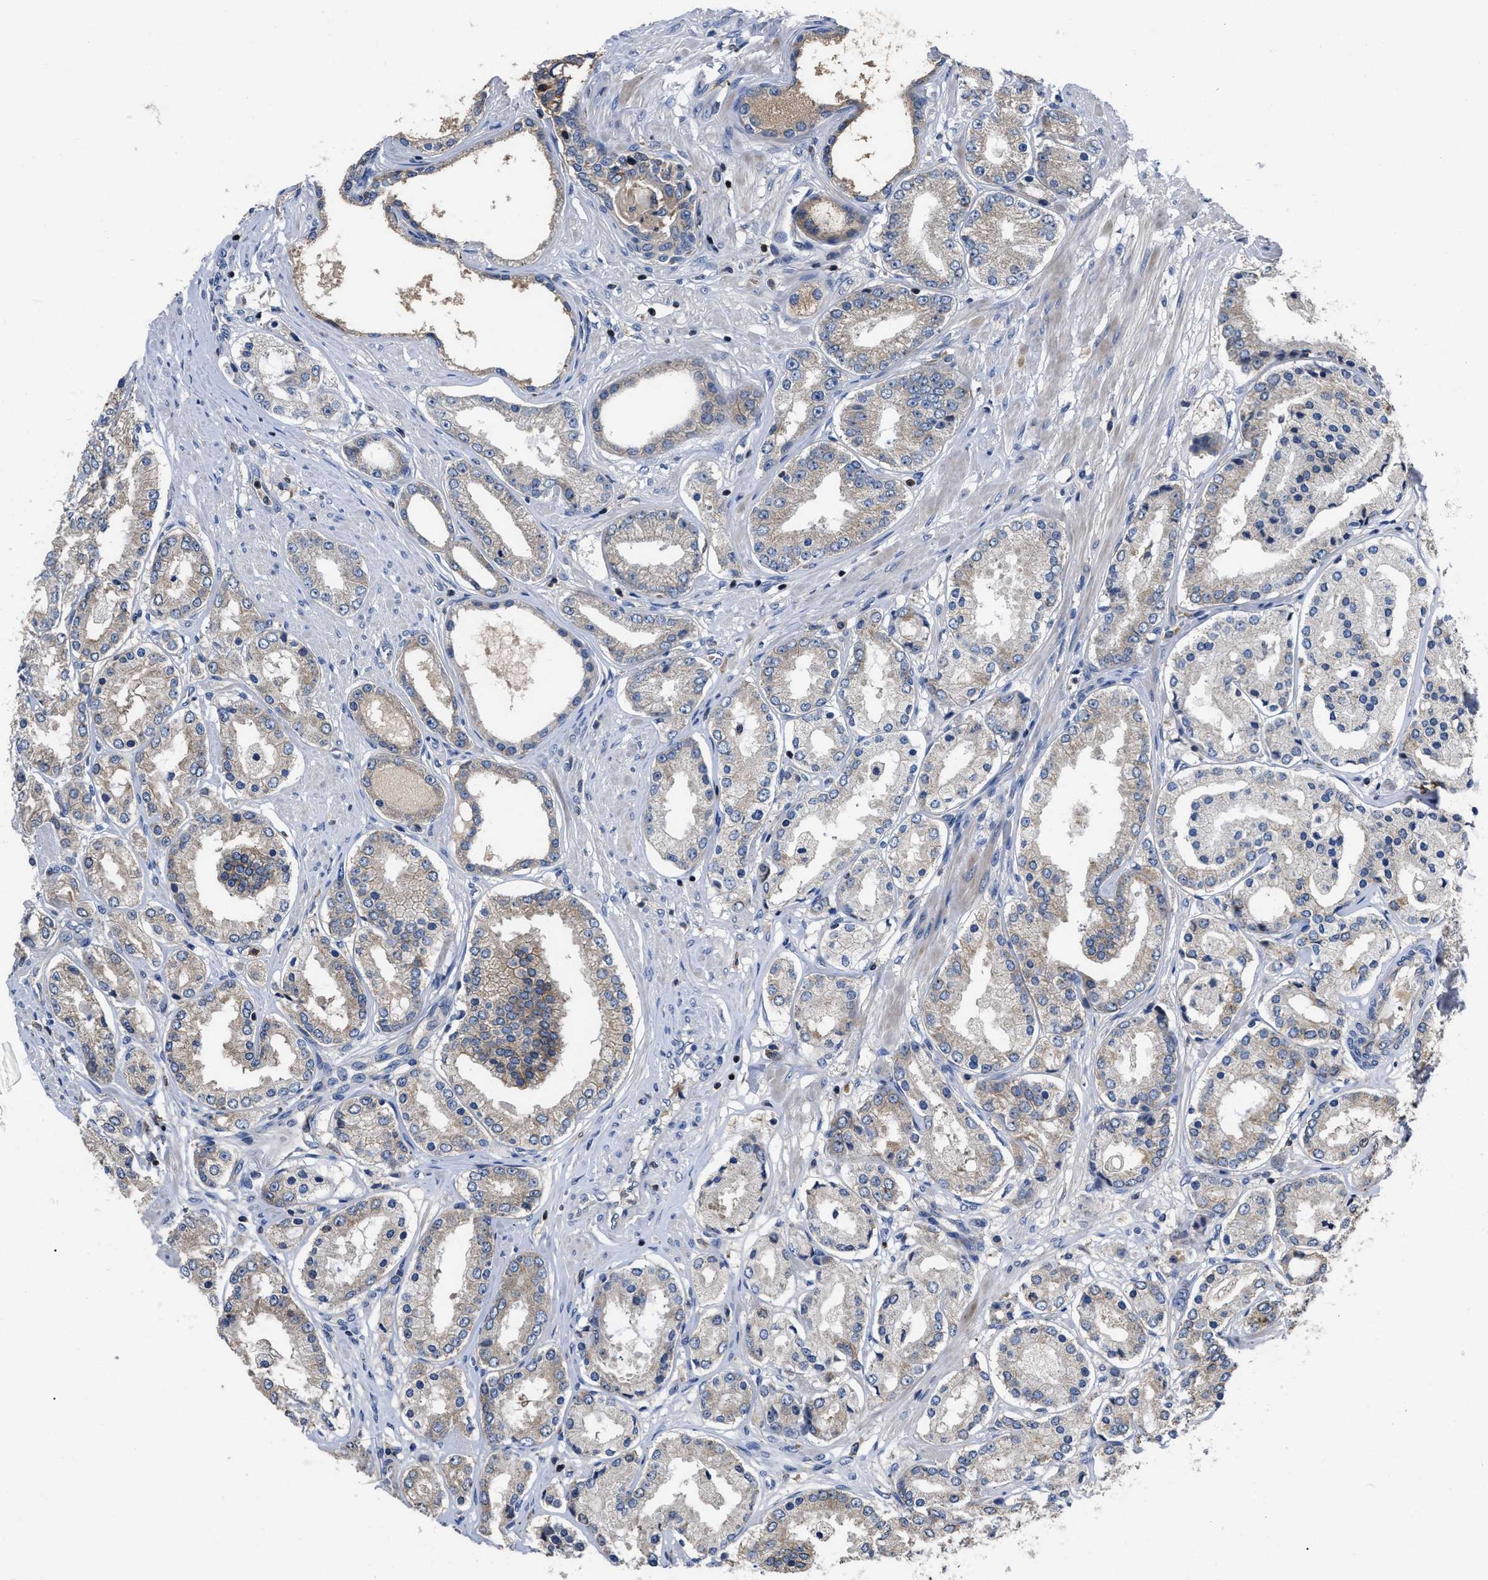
{"staining": {"intensity": "weak", "quantity": "<25%", "location": "cytoplasmic/membranous"}, "tissue": "prostate cancer", "cell_type": "Tumor cells", "image_type": "cancer", "snomed": [{"axis": "morphology", "description": "Adenocarcinoma, Low grade"}, {"axis": "topography", "description": "Prostate"}], "caption": "Prostate adenocarcinoma (low-grade) was stained to show a protein in brown. There is no significant positivity in tumor cells. (DAB immunohistochemistry (IHC) visualized using brightfield microscopy, high magnification).", "gene": "YBEY", "patient": {"sex": "male", "age": 63}}